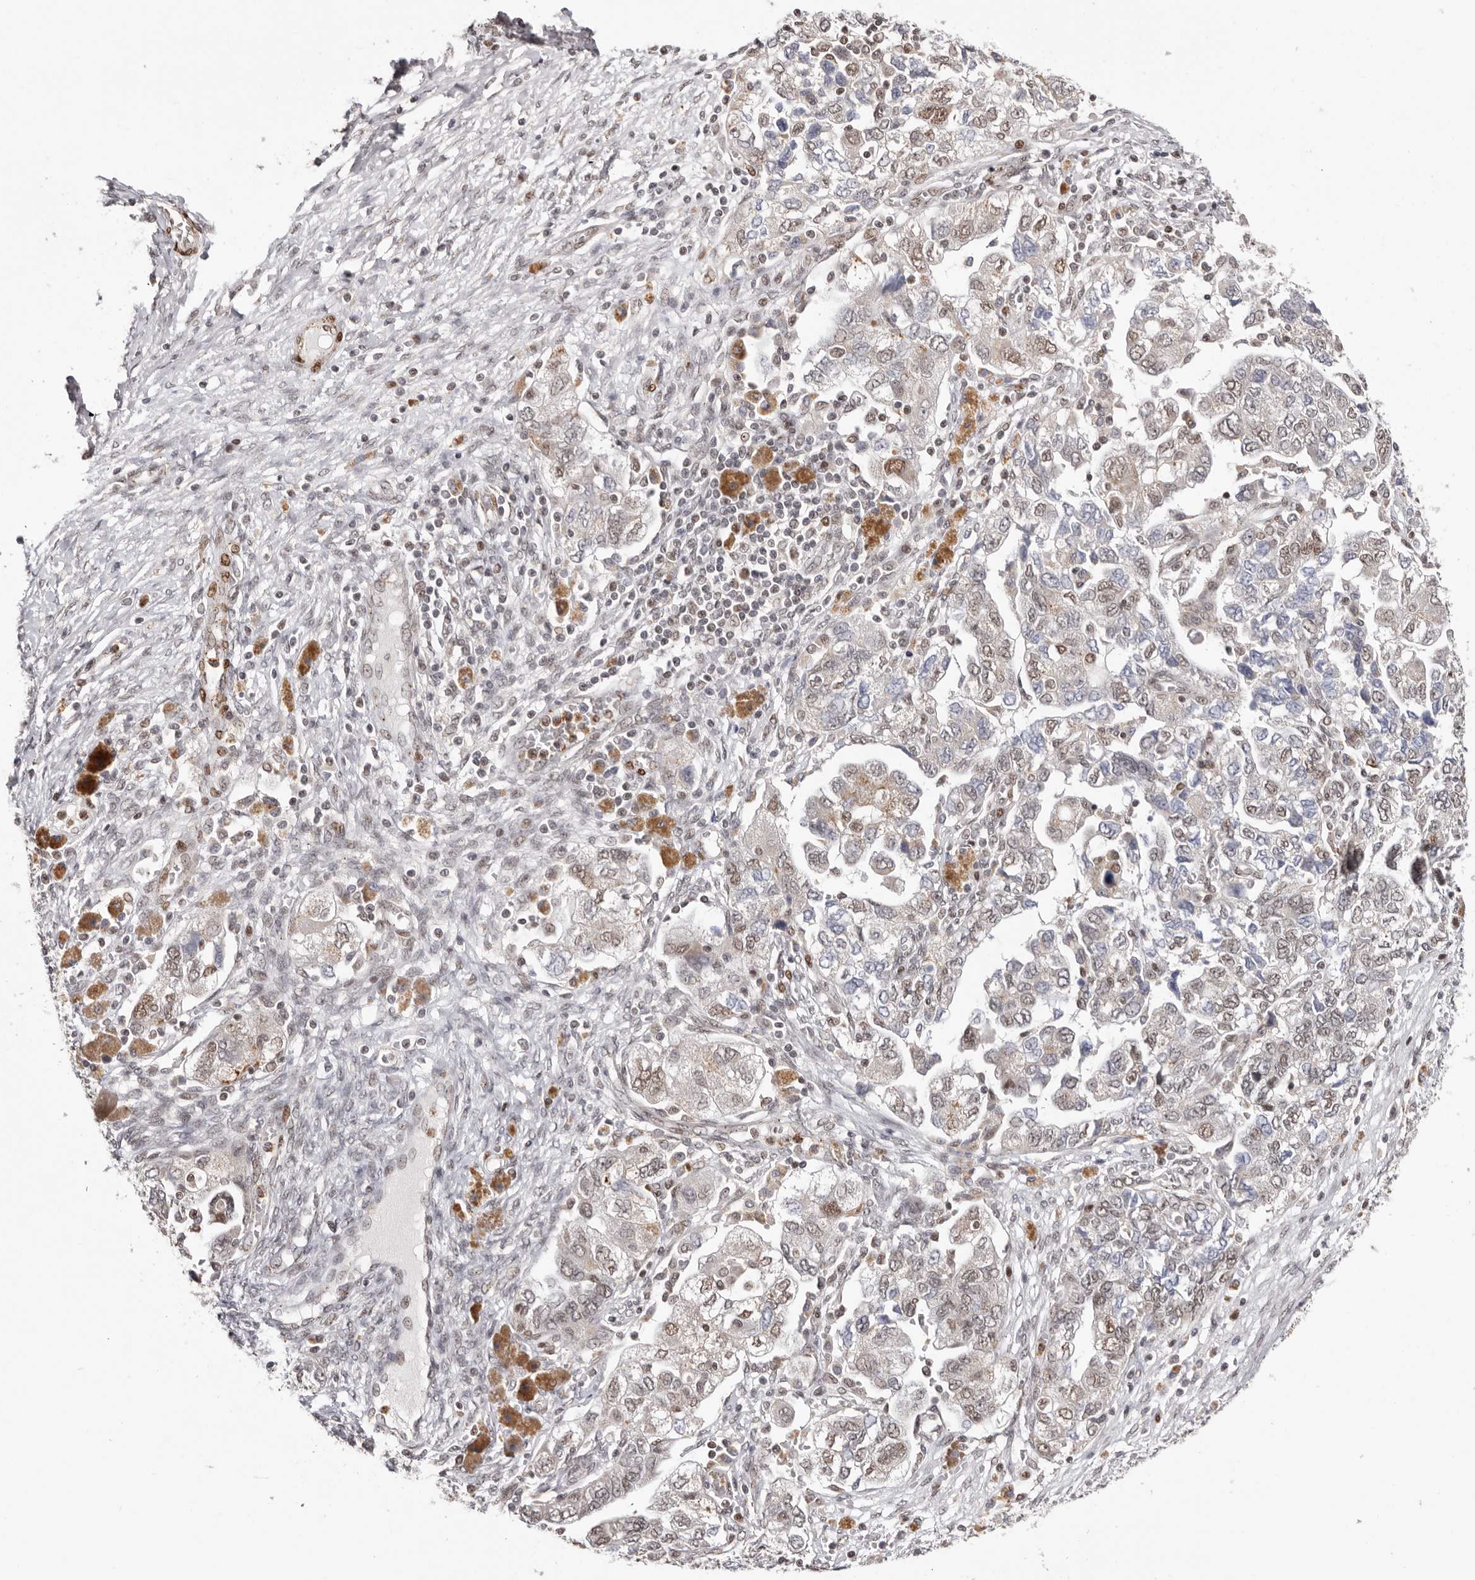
{"staining": {"intensity": "weak", "quantity": "25%-75%", "location": "nuclear"}, "tissue": "ovarian cancer", "cell_type": "Tumor cells", "image_type": "cancer", "snomed": [{"axis": "morphology", "description": "Carcinoma, NOS"}, {"axis": "morphology", "description": "Cystadenocarcinoma, serous, NOS"}, {"axis": "topography", "description": "Ovary"}], "caption": "This is a photomicrograph of IHC staining of ovarian serous cystadenocarcinoma, which shows weak staining in the nuclear of tumor cells.", "gene": "SMAD7", "patient": {"sex": "female", "age": 69}}